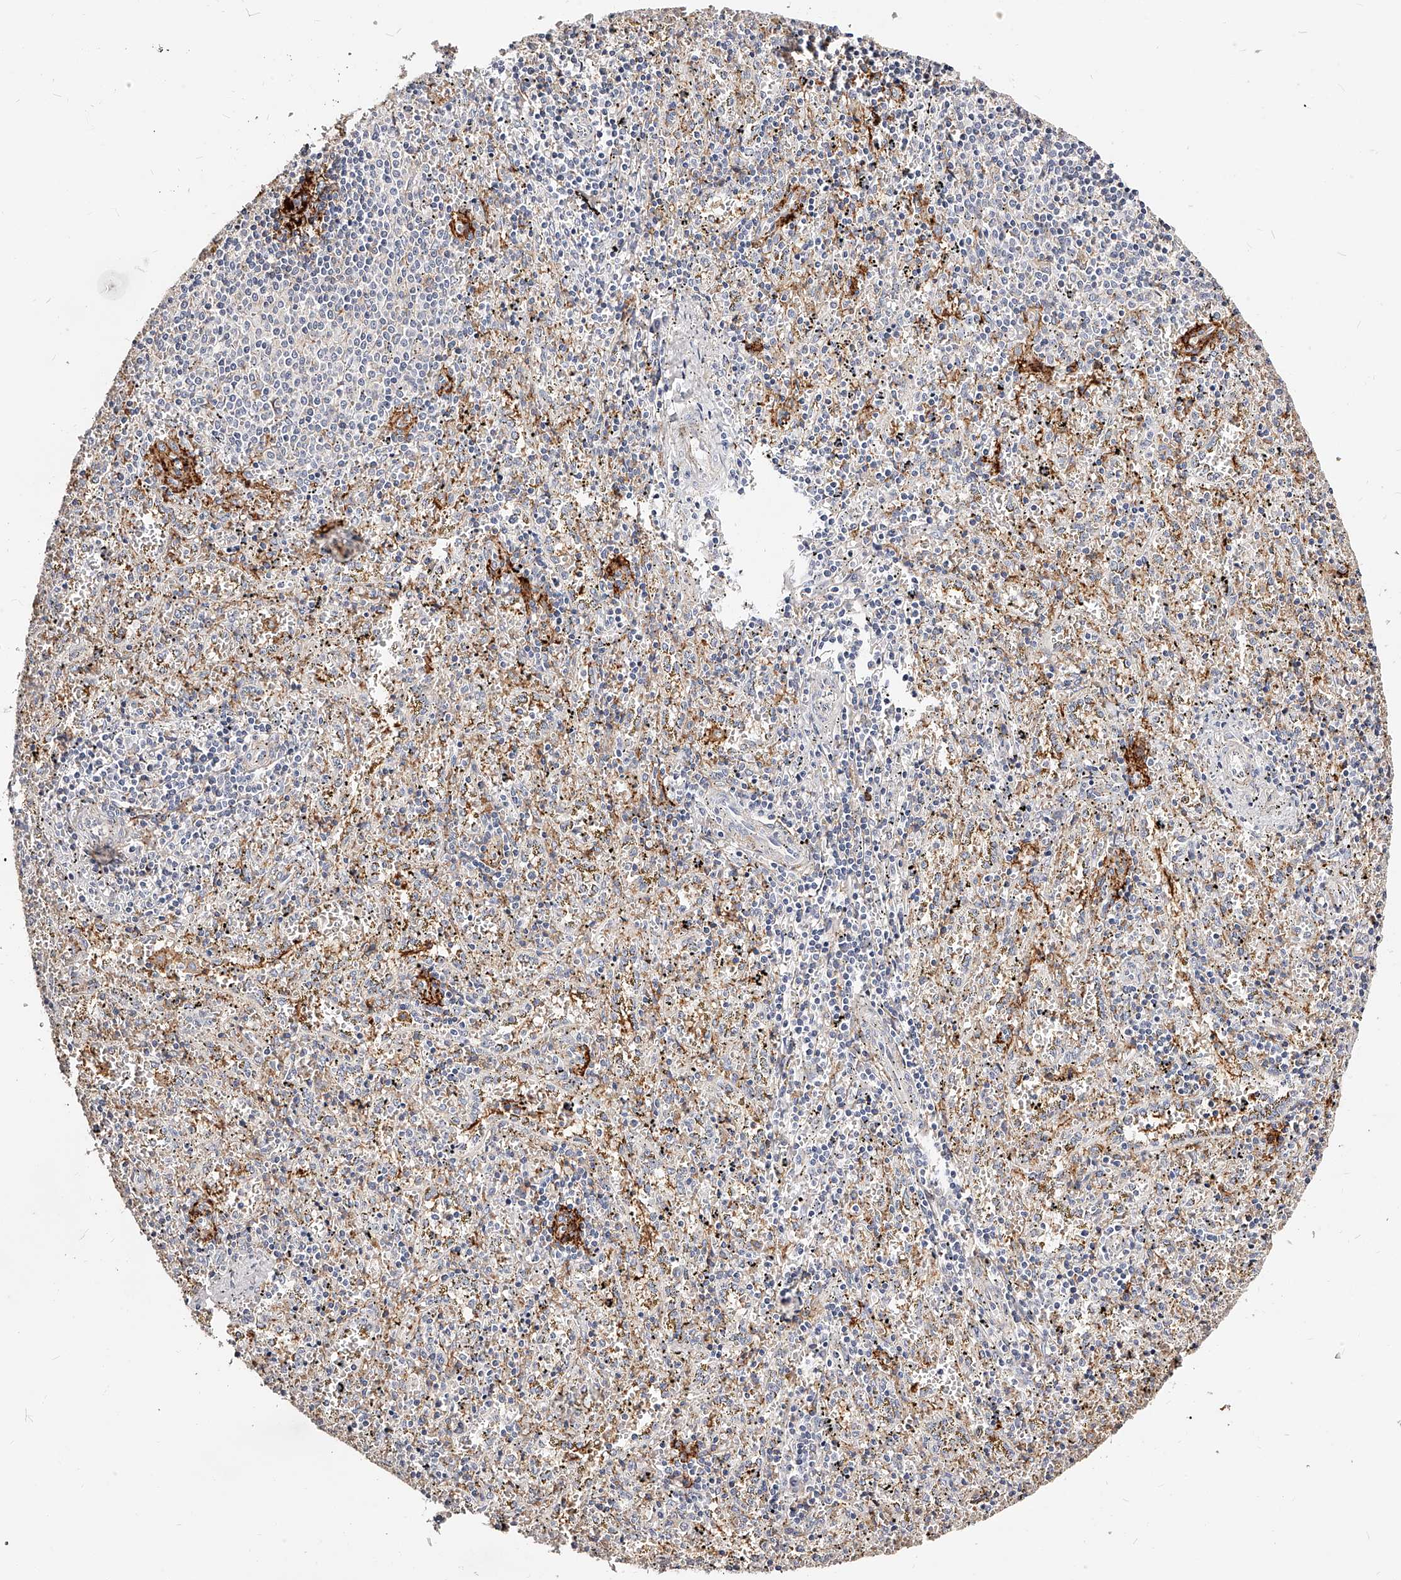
{"staining": {"intensity": "weak", "quantity": "25%-75%", "location": "cytoplasmic/membranous"}, "tissue": "spleen", "cell_type": "Cells in red pulp", "image_type": "normal", "snomed": [{"axis": "morphology", "description": "Normal tissue, NOS"}, {"axis": "topography", "description": "Spleen"}], "caption": "Spleen stained with IHC reveals weak cytoplasmic/membranous positivity in about 25%-75% of cells in red pulp.", "gene": "CD82", "patient": {"sex": "male", "age": 11}}